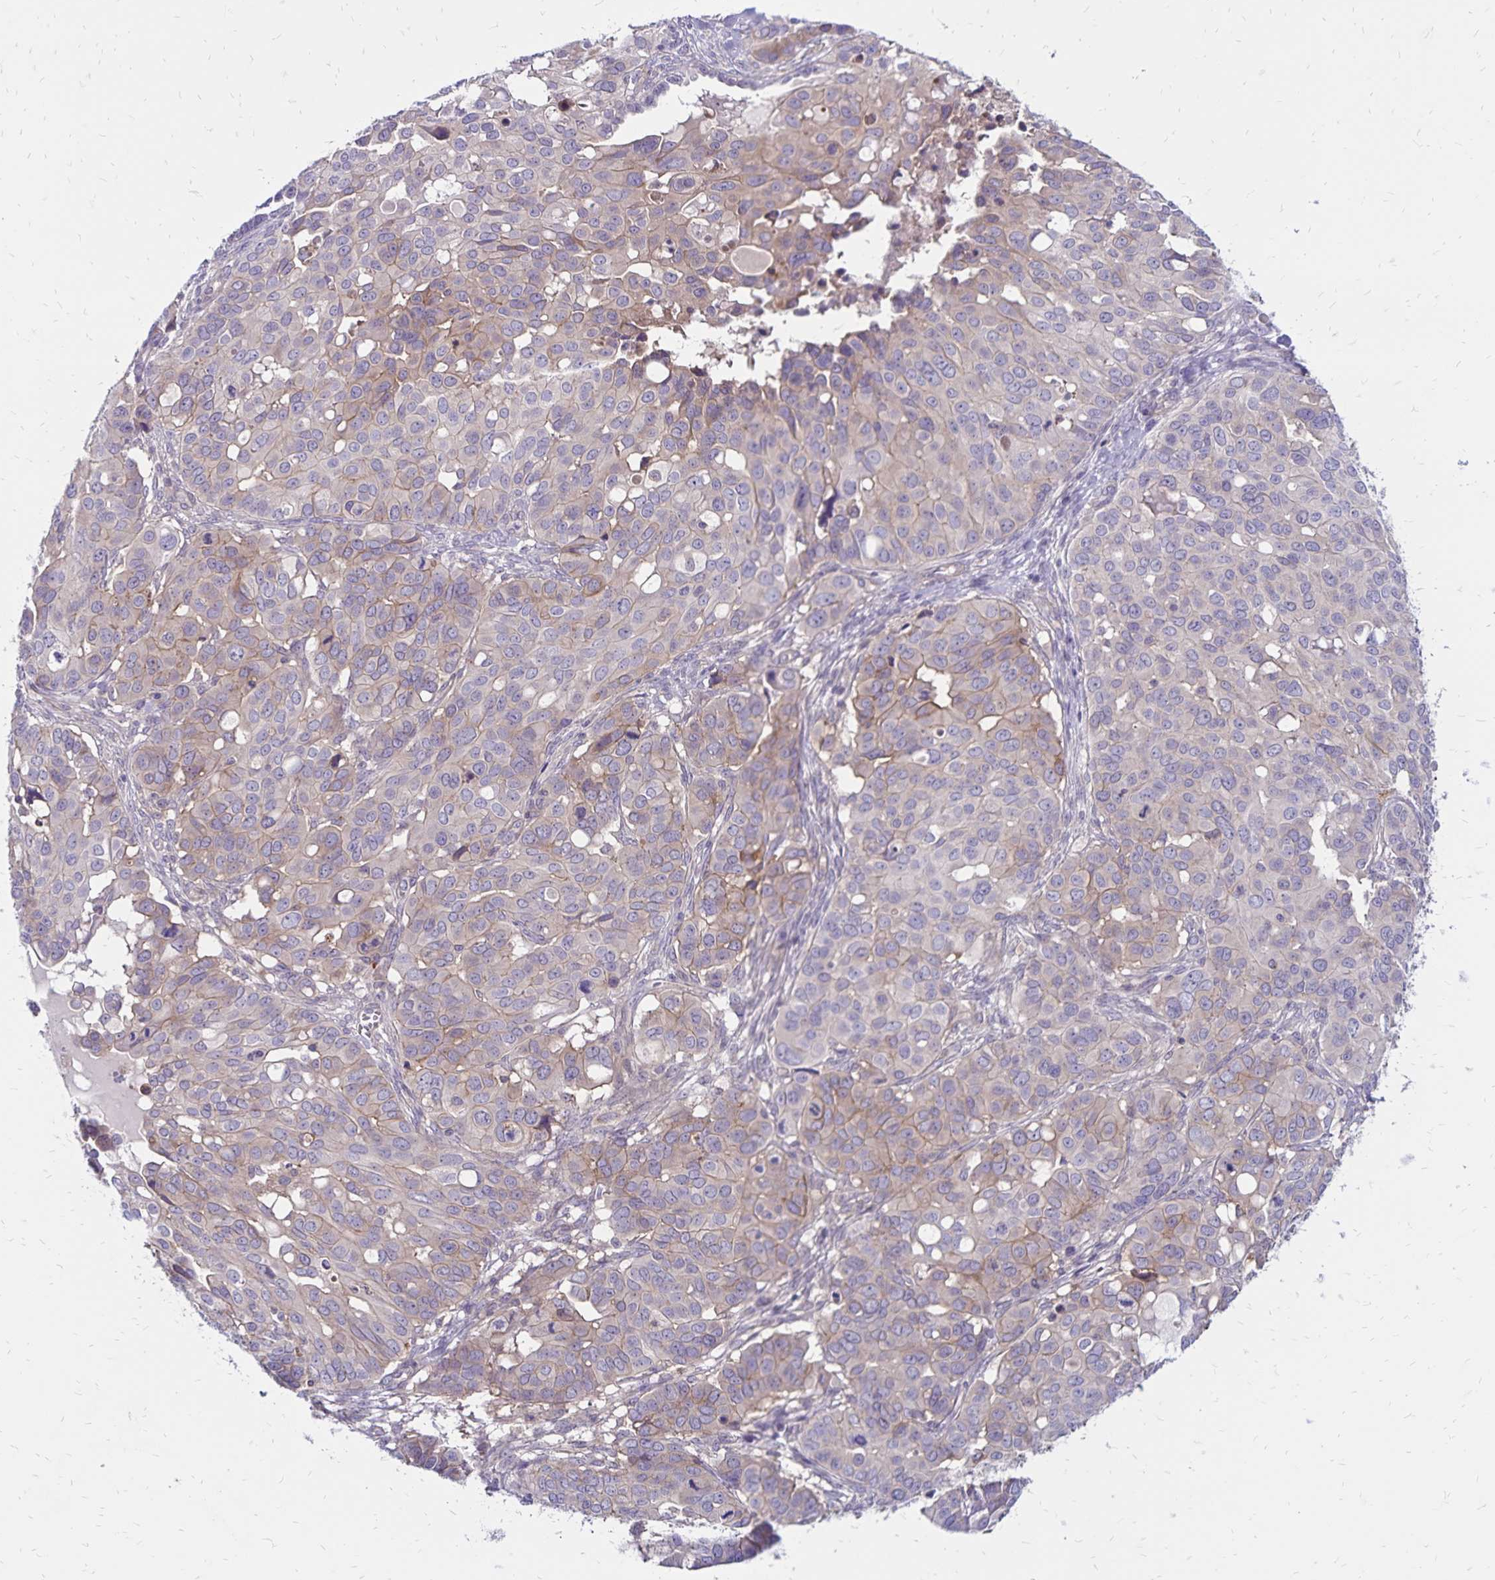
{"staining": {"intensity": "weak", "quantity": "25%-75%", "location": "cytoplasmic/membranous"}, "tissue": "ovarian cancer", "cell_type": "Tumor cells", "image_type": "cancer", "snomed": [{"axis": "morphology", "description": "Carcinoma, endometroid"}, {"axis": "topography", "description": "Ovary"}], "caption": "Protein expression analysis of ovarian cancer shows weak cytoplasmic/membranous expression in approximately 25%-75% of tumor cells.", "gene": "FSD1", "patient": {"sex": "female", "age": 78}}